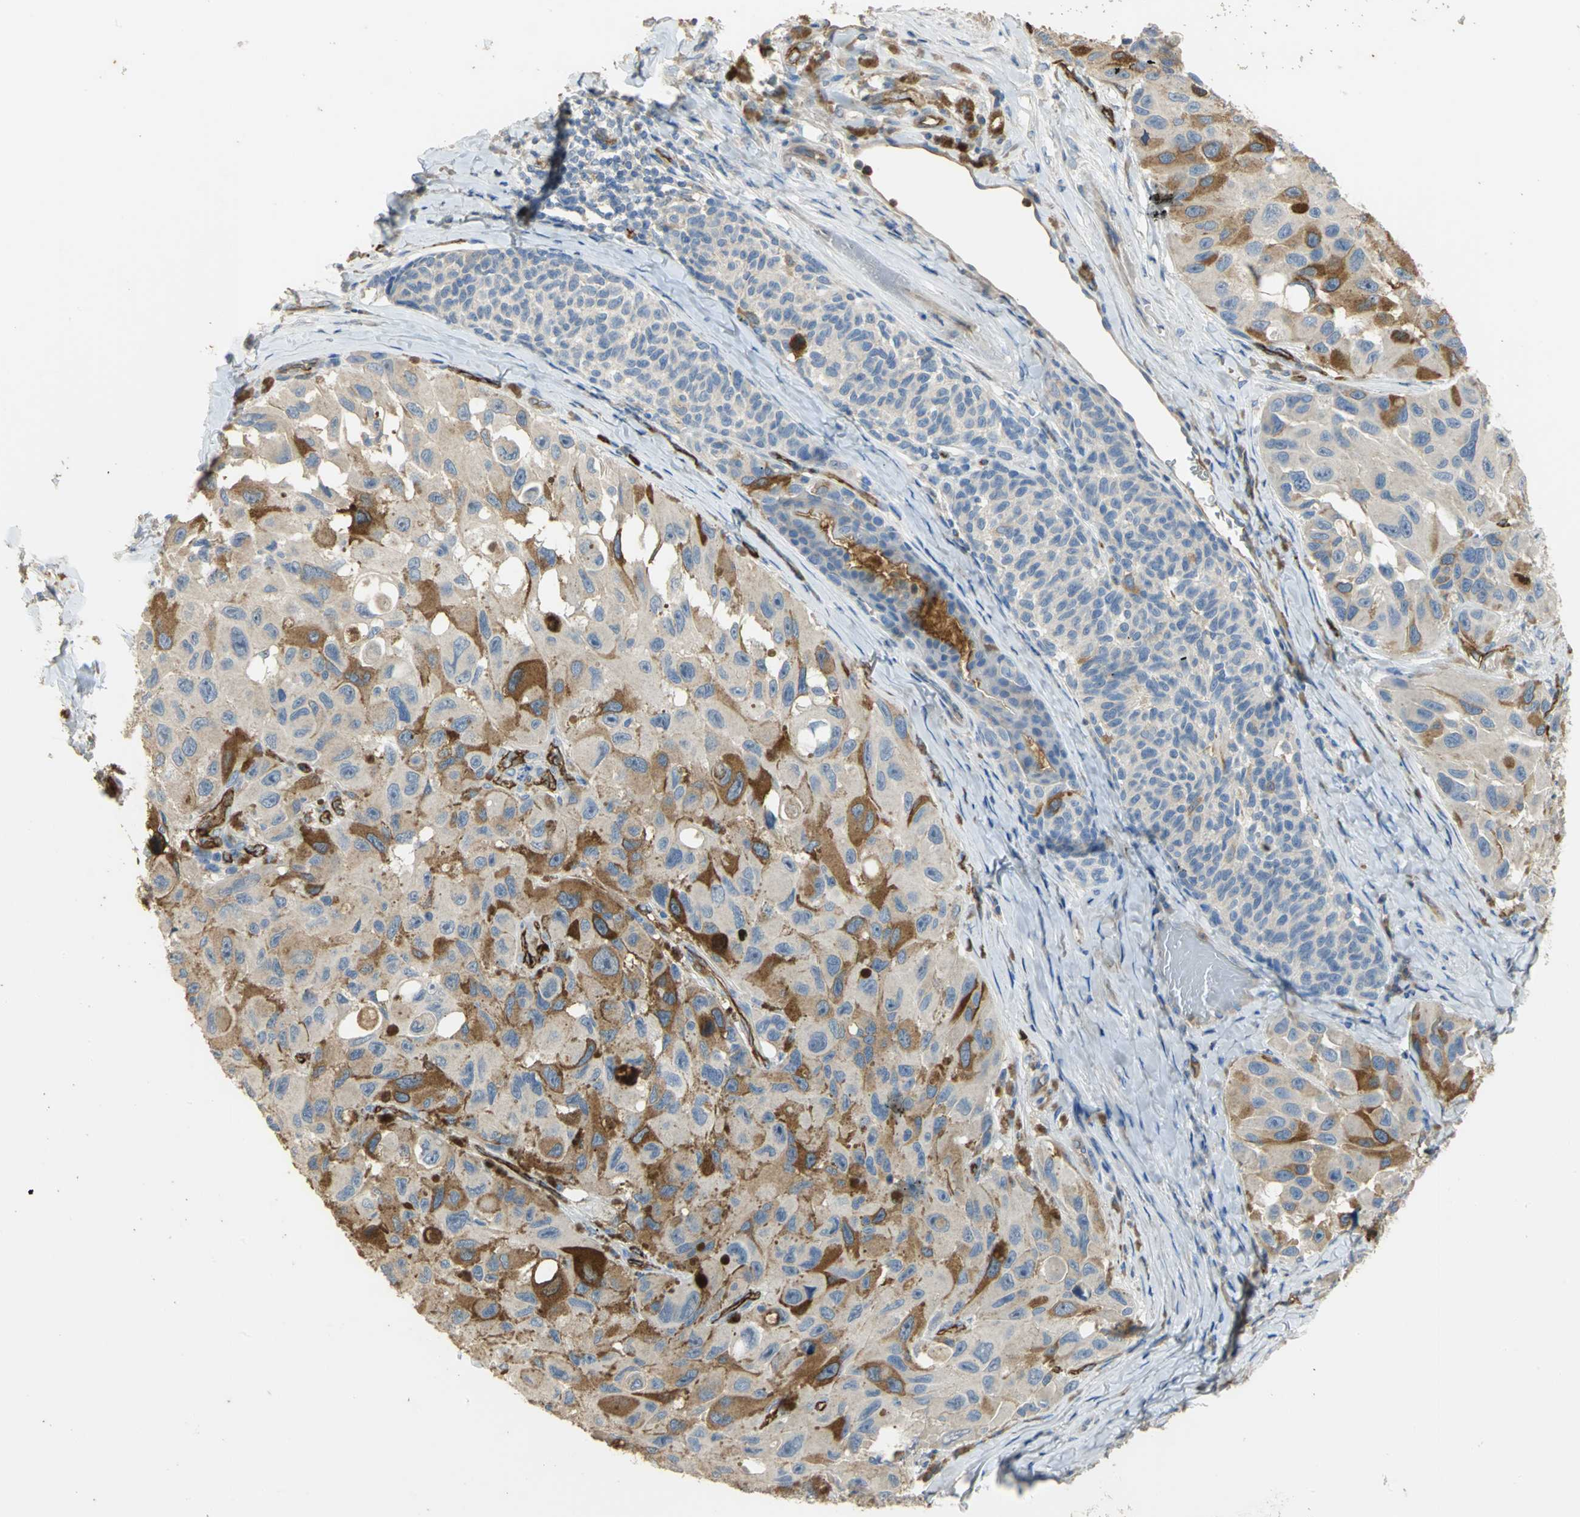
{"staining": {"intensity": "strong", "quantity": "<25%", "location": "cytoplasmic/membranous"}, "tissue": "melanoma", "cell_type": "Tumor cells", "image_type": "cancer", "snomed": [{"axis": "morphology", "description": "Malignant melanoma, NOS"}, {"axis": "topography", "description": "Skin"}], "caption": "Immunohistochemistry (DAB) staining of human melanoma demonstrates strong cytoplasmic/membranous protein staining in approximately <25% of tumor cells.", "gene": "DLGAP5", "patient": {"sex": "female", "age": 73}}